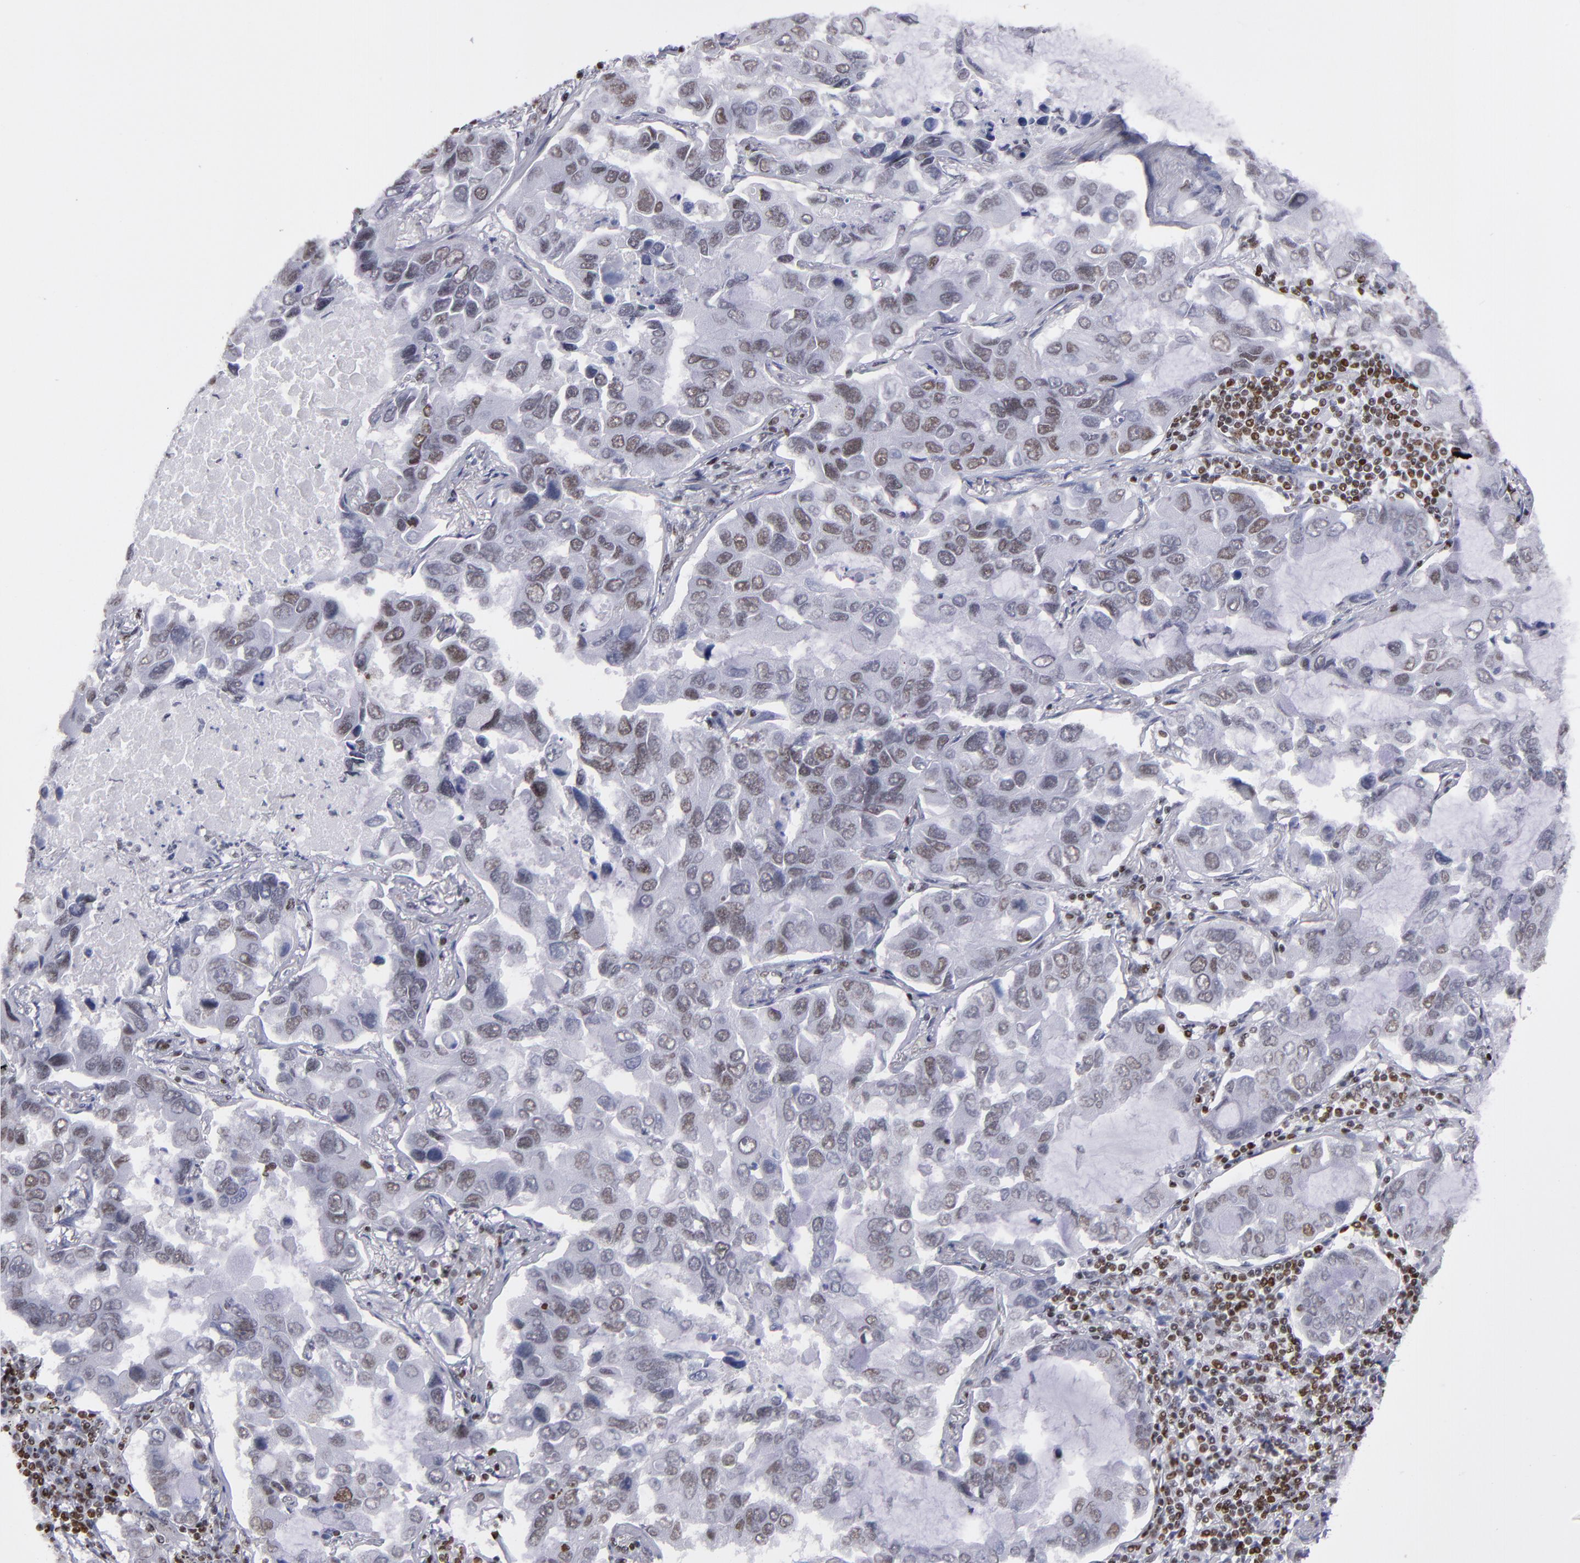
{"staining": {"intensity": "weak", "quantity": "<25%", "location": "nuclear"}, "tissue": "lung cancer", "cell_type": "Tumor cells", "image_type": "cancer", "snomed": [{"axis": "morphology", "description": "Adenocarcinoma, NOS"}, {"axis": "topography", "description": "Lung"}], "caption": "IHC micrograph of adenocarcinoma (lung) stained for a protein (brown), which reveals no expression in tumor cells.", "gene": "TERF2", "patient": {"sex": "male", "age": 64}}